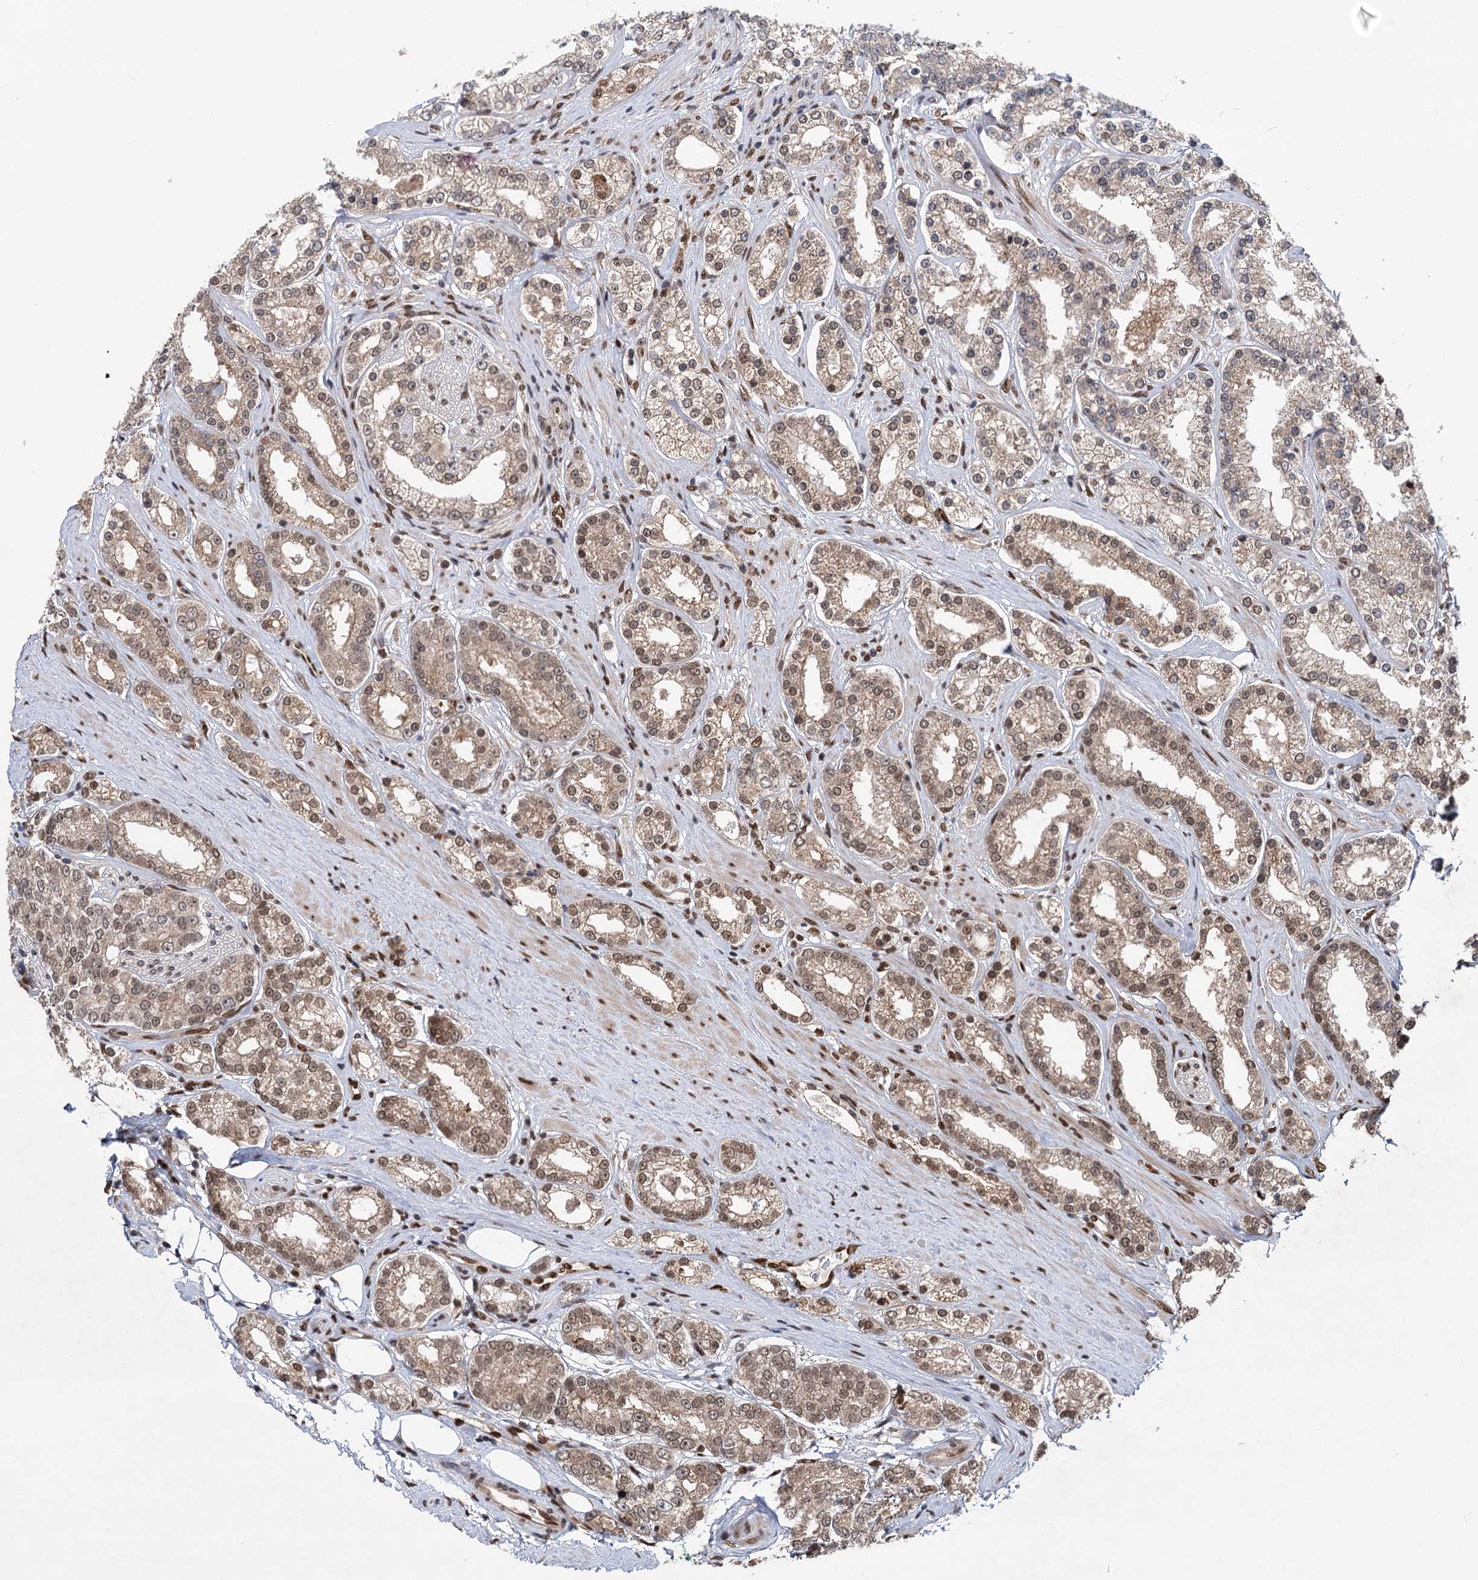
{"staining": {"intensity": "weak", "quantity": ">75%", "location": "cytoplasmic/membranous,nuclear"}, "tissue": "prostate cancer", "cell_type": "Tumor cells", "image_type": "cancer", "snomed": [{"axis": "morphology", "description": "Normal tissue, NOS"}, {"axis": "morphology", "description": "Adenocarcinoma, High grade"}, {"axis": "topography", "description": "Prostate"}], "caption": "Immunohistochemical staining of prostate cancer (adenocarcinoma (high-grade)) demonstrates low levels of weak cytoplasmic/membranous and nuclear protein staining in approximately >75% of tumor cells.", "gene": "MESD", "patient": {"sex": "male", "age": 83}}